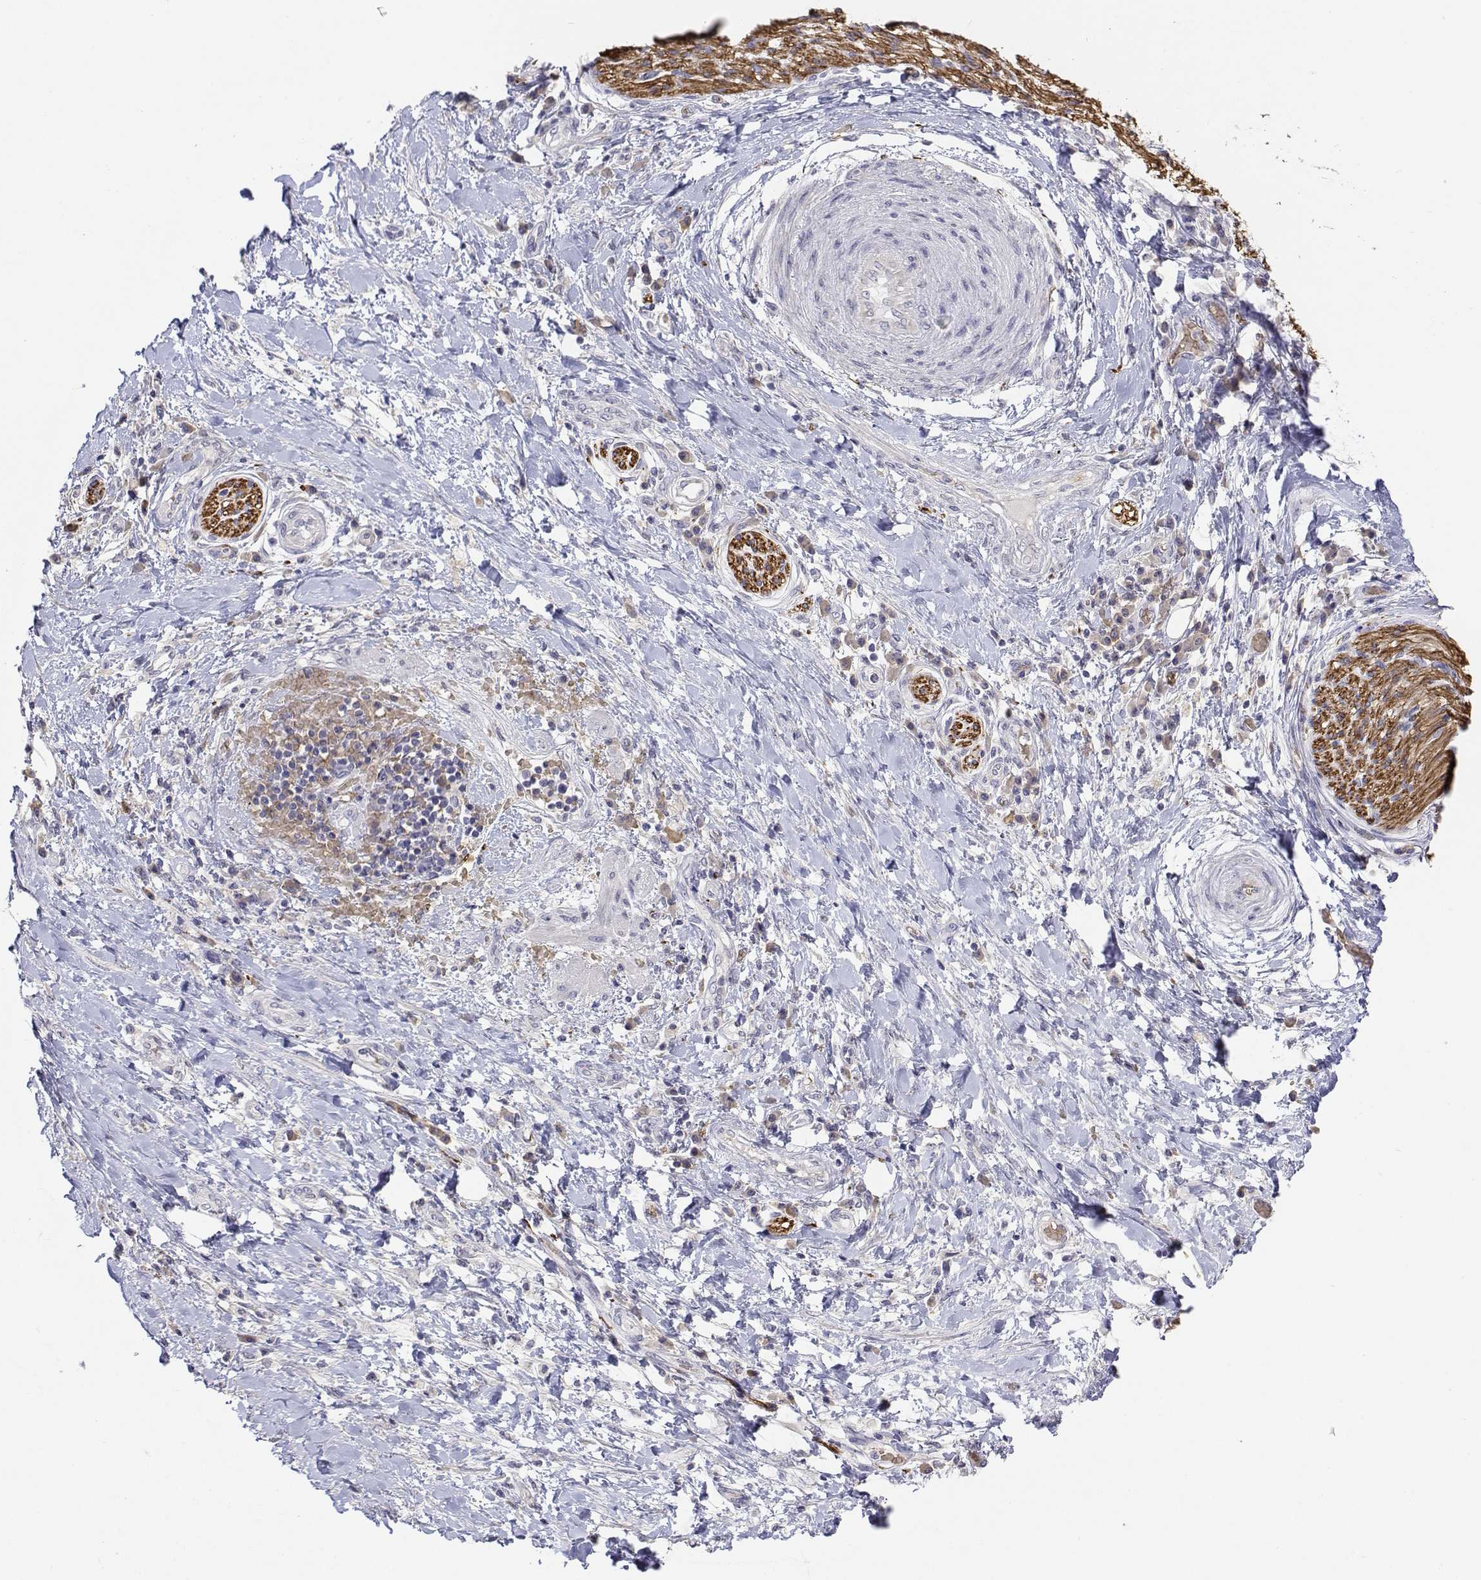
{"staining": {"intensity": "negative", "quantity": "none", "location": "none"}, "tissue": "liver cancer", "cell_type": "Tumor cells", "image_type": "cancer", "snomed": [{"axis": "morphology", "description": "Cholangiocarcinoma"}, {"axis": "topography", "description": "Liver"}], "caption": "Photomicrograph shows no protein staining in tumor cells of liver cholangiocarcinoma tissue. (DAB (3,3'-diaminobenzidine) immunohistochemistry with hematoxylin counter stain).", "gene": "CADM1", "patient": {"sex": "female", "age": 73}}